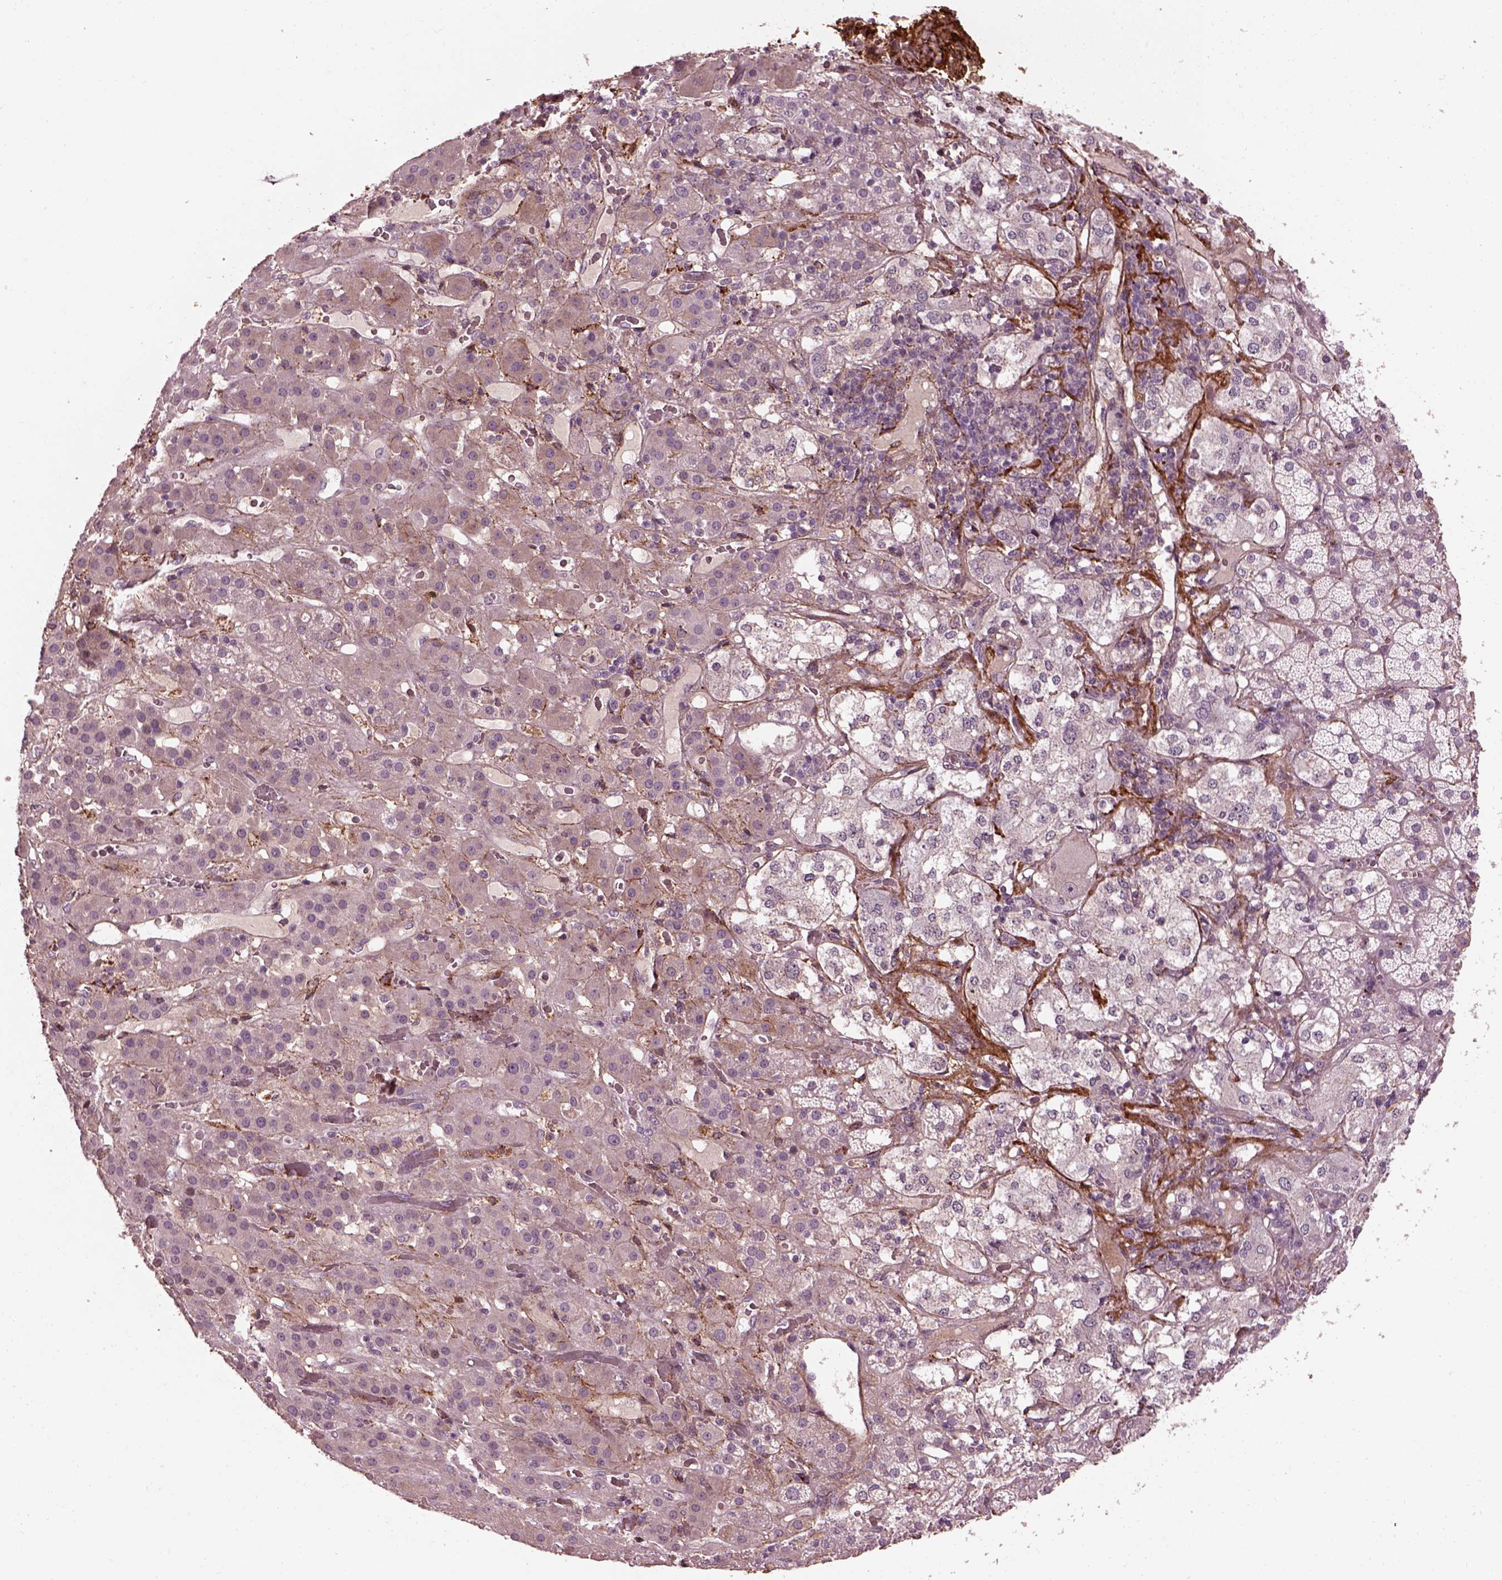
{"staining": {"intensity": "negative", "quantity": "none", "location": "none"}, "tissue": "adrenal gland", "cell_type": "Glandular cells", "image_type": "normal", "snomed": [{"axis": "morphology", "description": "Normal tissue, NOS"}, {"axis": "topography", "description": "Adrenal gland"}], "caption": "The immunohistochemistry (IHC) image has no significant positivity in glandular cells of adrenal gland. (Stains: DAB (3,3'-diaminobenzidine) IHC with hematoxylin counter stain, Microscopy: brightfield microscopy at high magnification).", "gene": "EFEMP1", "patient": {"sex": "male", "age": 57}}